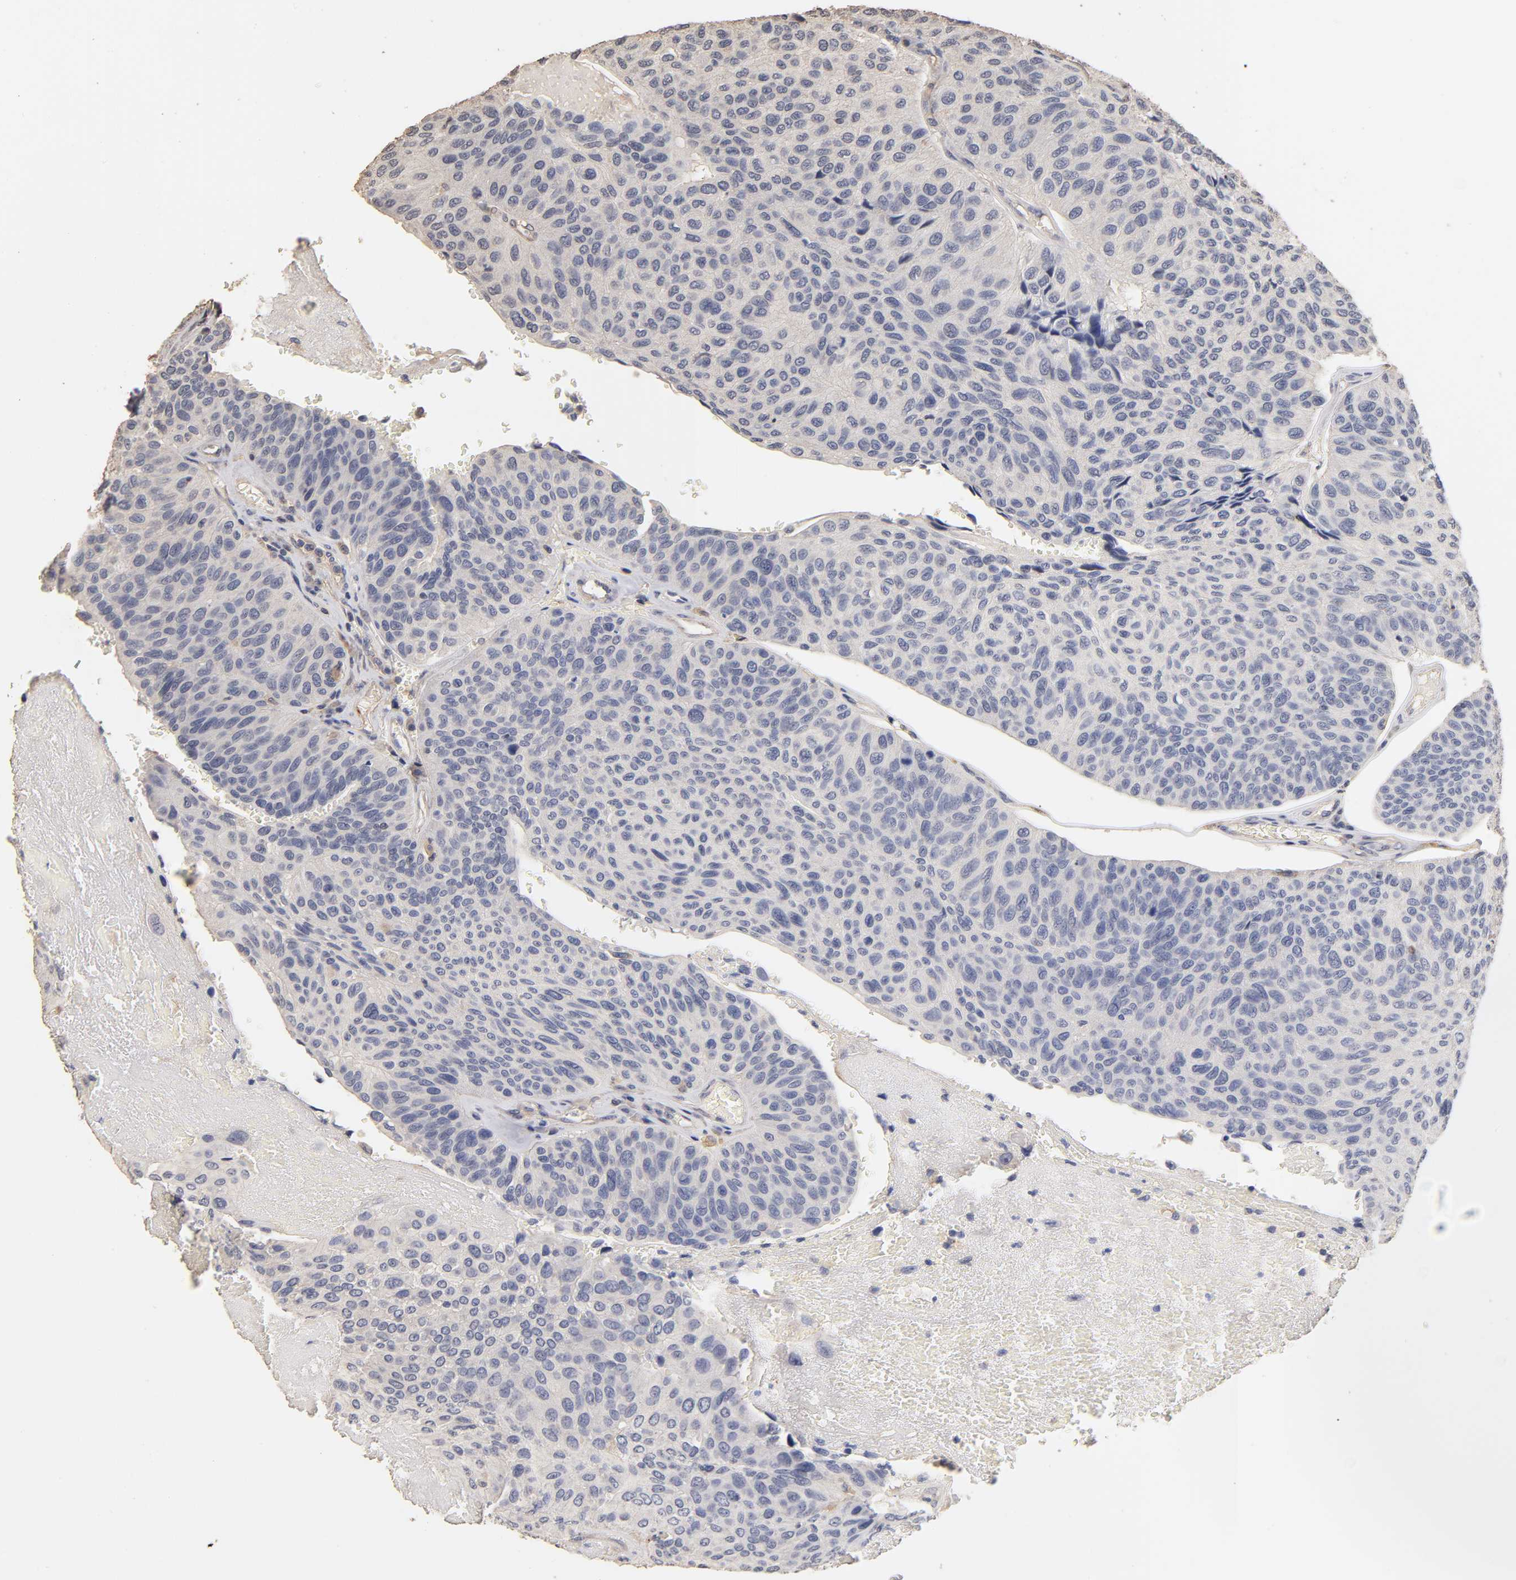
{"staining": {"intensity": "negative", "quantity": "none", "location": "none"}, "tissue": "urothelial cancer", "cell_type": "Tumor cells", "image_type": "cancer", "snomed": [{"axis": "morphology", "description": "Urothelial carcinoma, High grade"}, {"axis": "topography", "description": "Urinary bladder"}], "caption": "The photomicrograph demonstrates no staining of tumor cells in urothelial carcinoma (high-grade).", "gene": "VSIG4", "patient": {"sex": "male", "age": 66}}